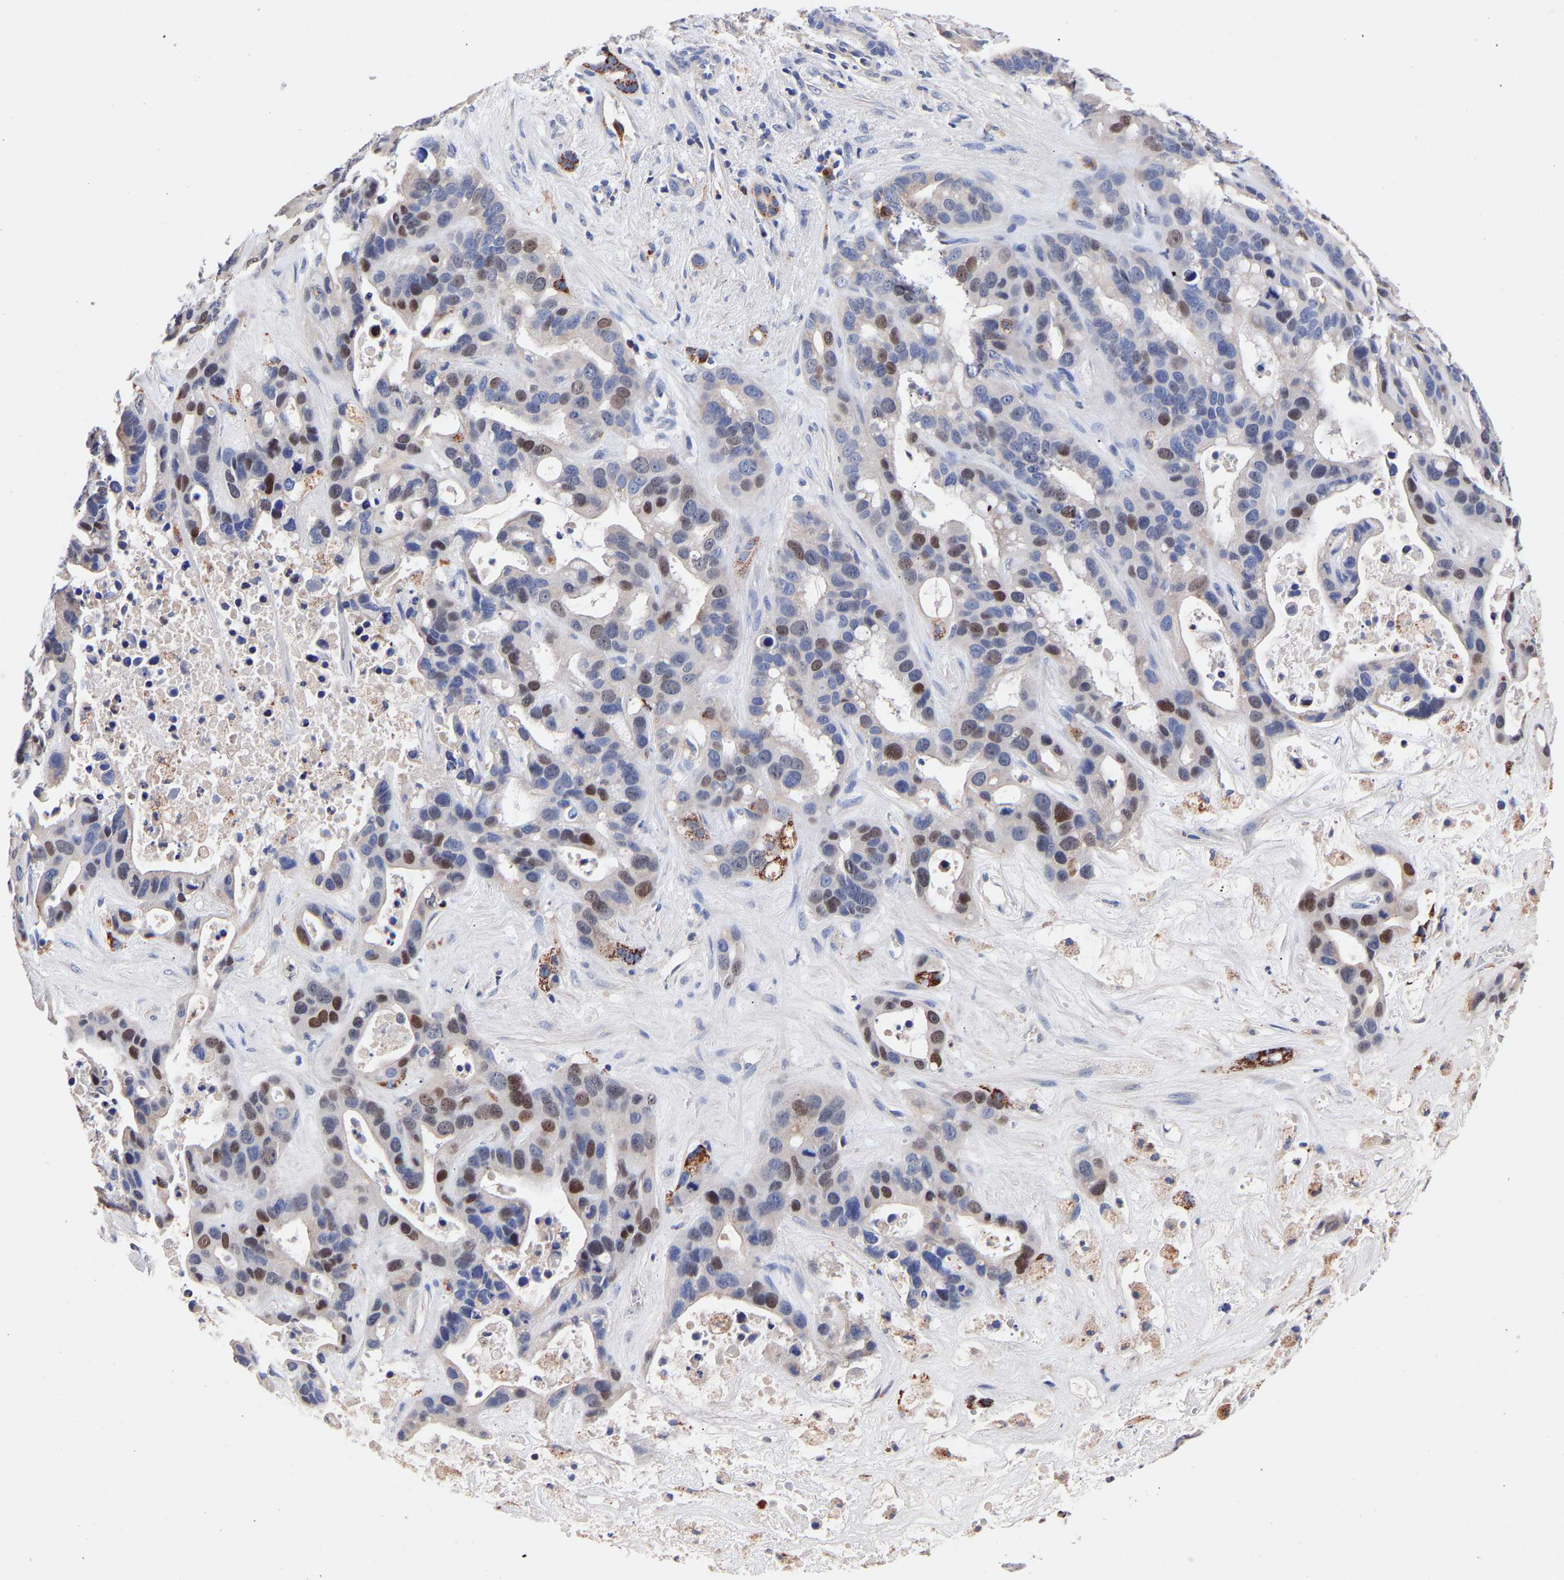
{"staining": {"intensity": "moderate", "quantity": "25%-75%", "location": "nuclear"}, "tissue": "liver cancer", "cell_type": "Tumor cells", "image_type": "cancer", "snomed": [{"axis": "morphology", "description": "Cholangiocarcinoma"}, {"axis": "topography", "description": "Liver"}], "caption": "The photomicrograph reveals staining of liver cancer (cholangiocarcinoma), revealing moderate nuclear protein positivity (brown color) within tumor cells. (brown staining indicates protein expression, while blue staining denotes nuclei).", "gene": "SEM1", "patient": {"sex": "female", "age": 65}}